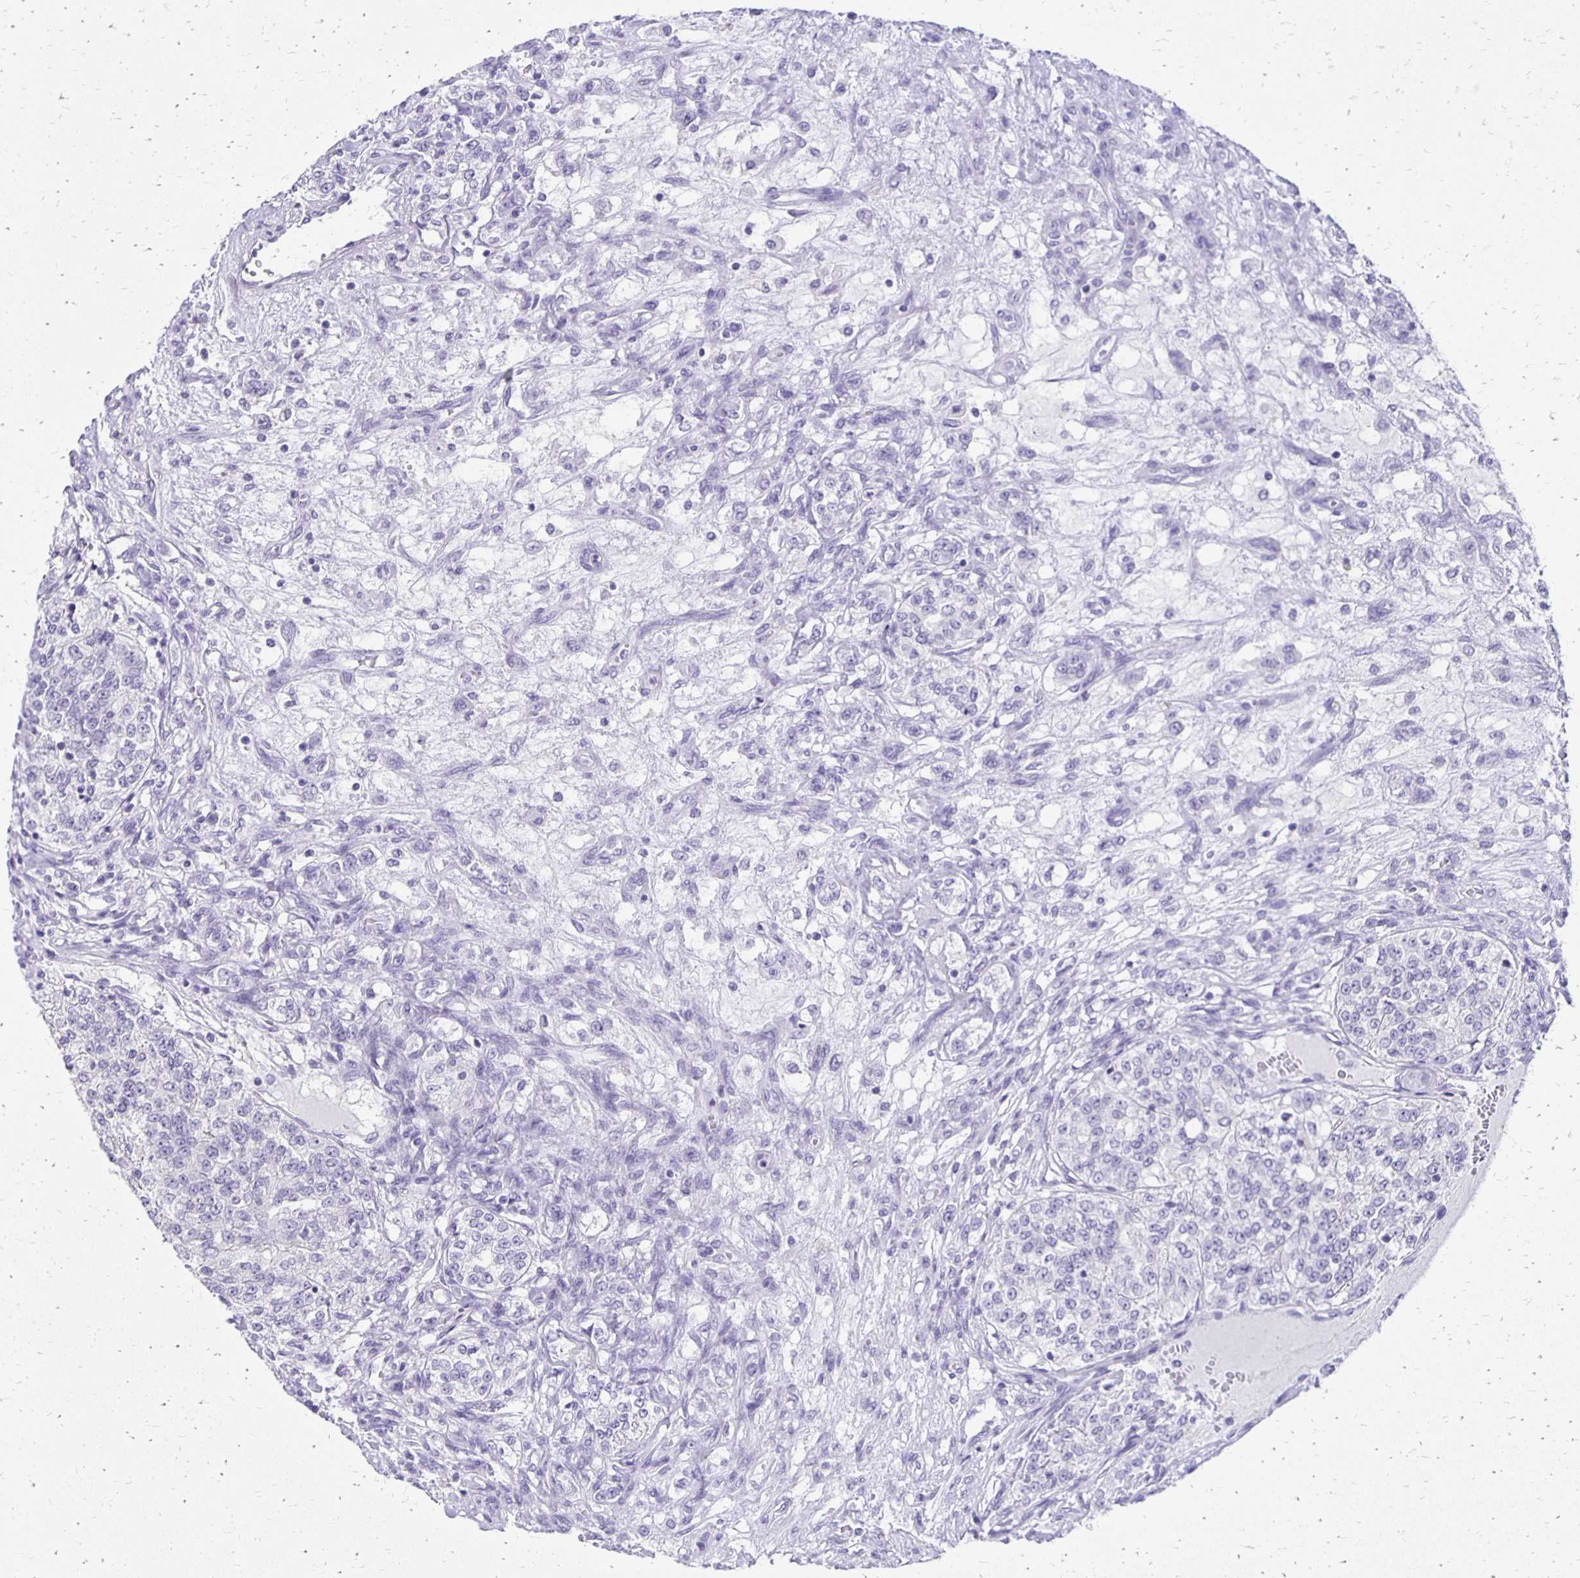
{"staining": {"intensity": "negative", "quantity": "none", "location": "none"}, "tissue": "renal cancer", "cell_type": "Tumor cells", "image_type": "cancer", "snomed": [{"axis": "morphology", "description": "Adenocarcinoma, NOS"}, {"axis": "topography", "description": "Kidney"}], "caption": "DAB immunohistochemical staining of human renal adenocarcinoma shows no significant expression in tumor cells. The staining was performed using DAB (3,3'-diaminobenzidine) to visualize the protein expression in brown, while the nuclei were stained in blue with hematoxylin (Magnification: 20x).", "gene": "ANKRD45", "patient": {"sex": "female", "age": 63}}